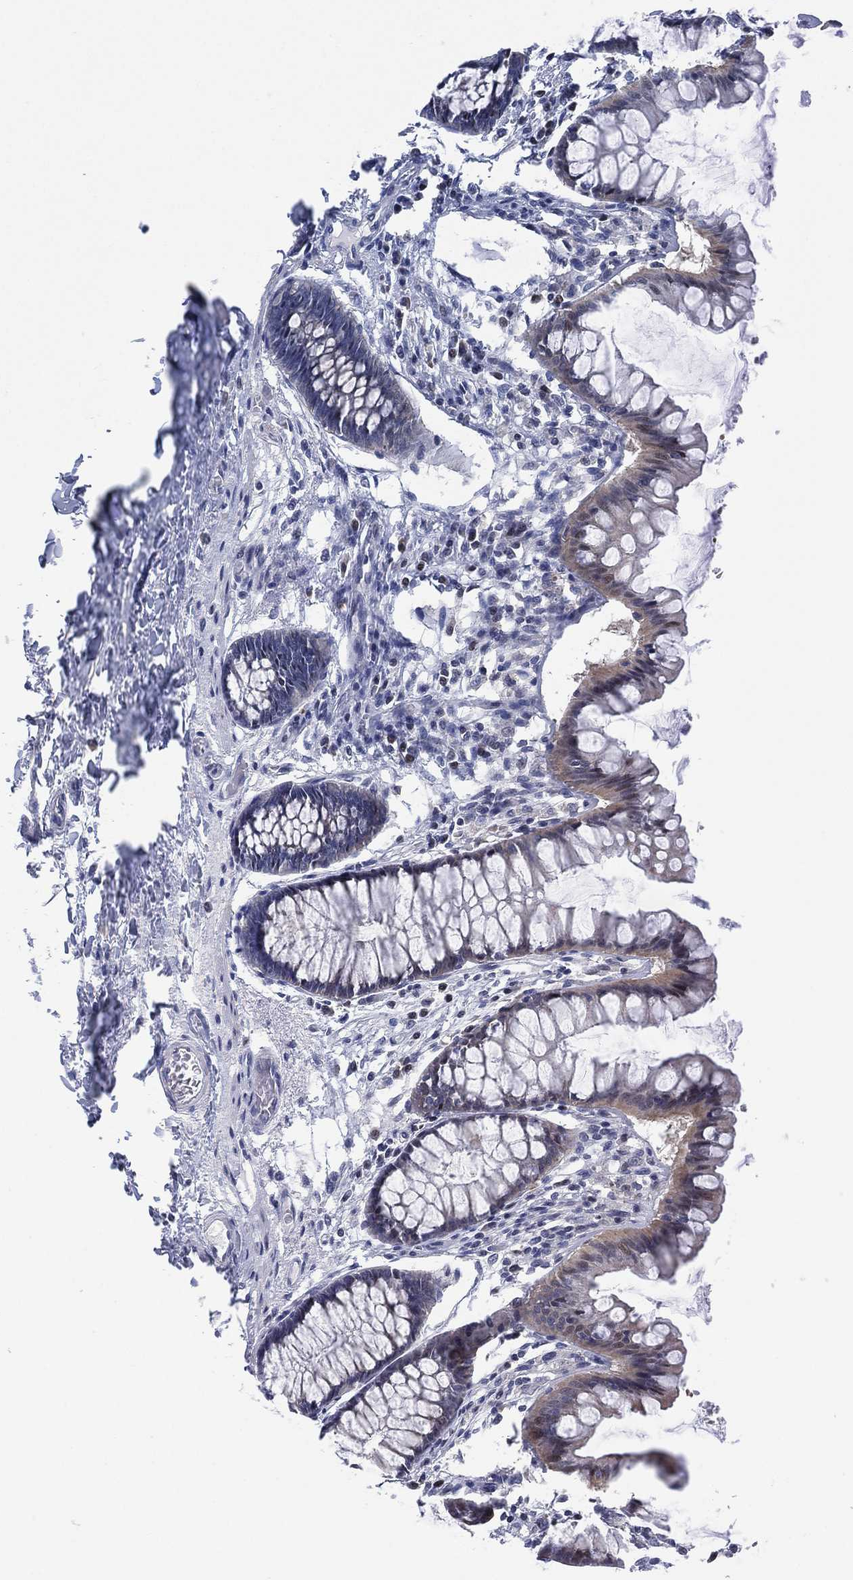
{"staining": {"intensity": "negative", "quantity": "none", "location": "none"}, "tissue": "colon", "cell_type": "Endothelial cells", "image_type": "normal", "snomed": [{"axis": "morphology", "description": "Normal tissue, NOS"}, {"axis": "topography", "description": "Colon"}], "caption": "This is a micrograph of IHC staining of benign colon, which shows no staining in endothelial cells. (Brightfield microscopy of DAB (3,3'-diaminobenzidine) IHC at high magnification).", "gene": "SLC4A4", "patient": {"sex": "female", "age": 65}}